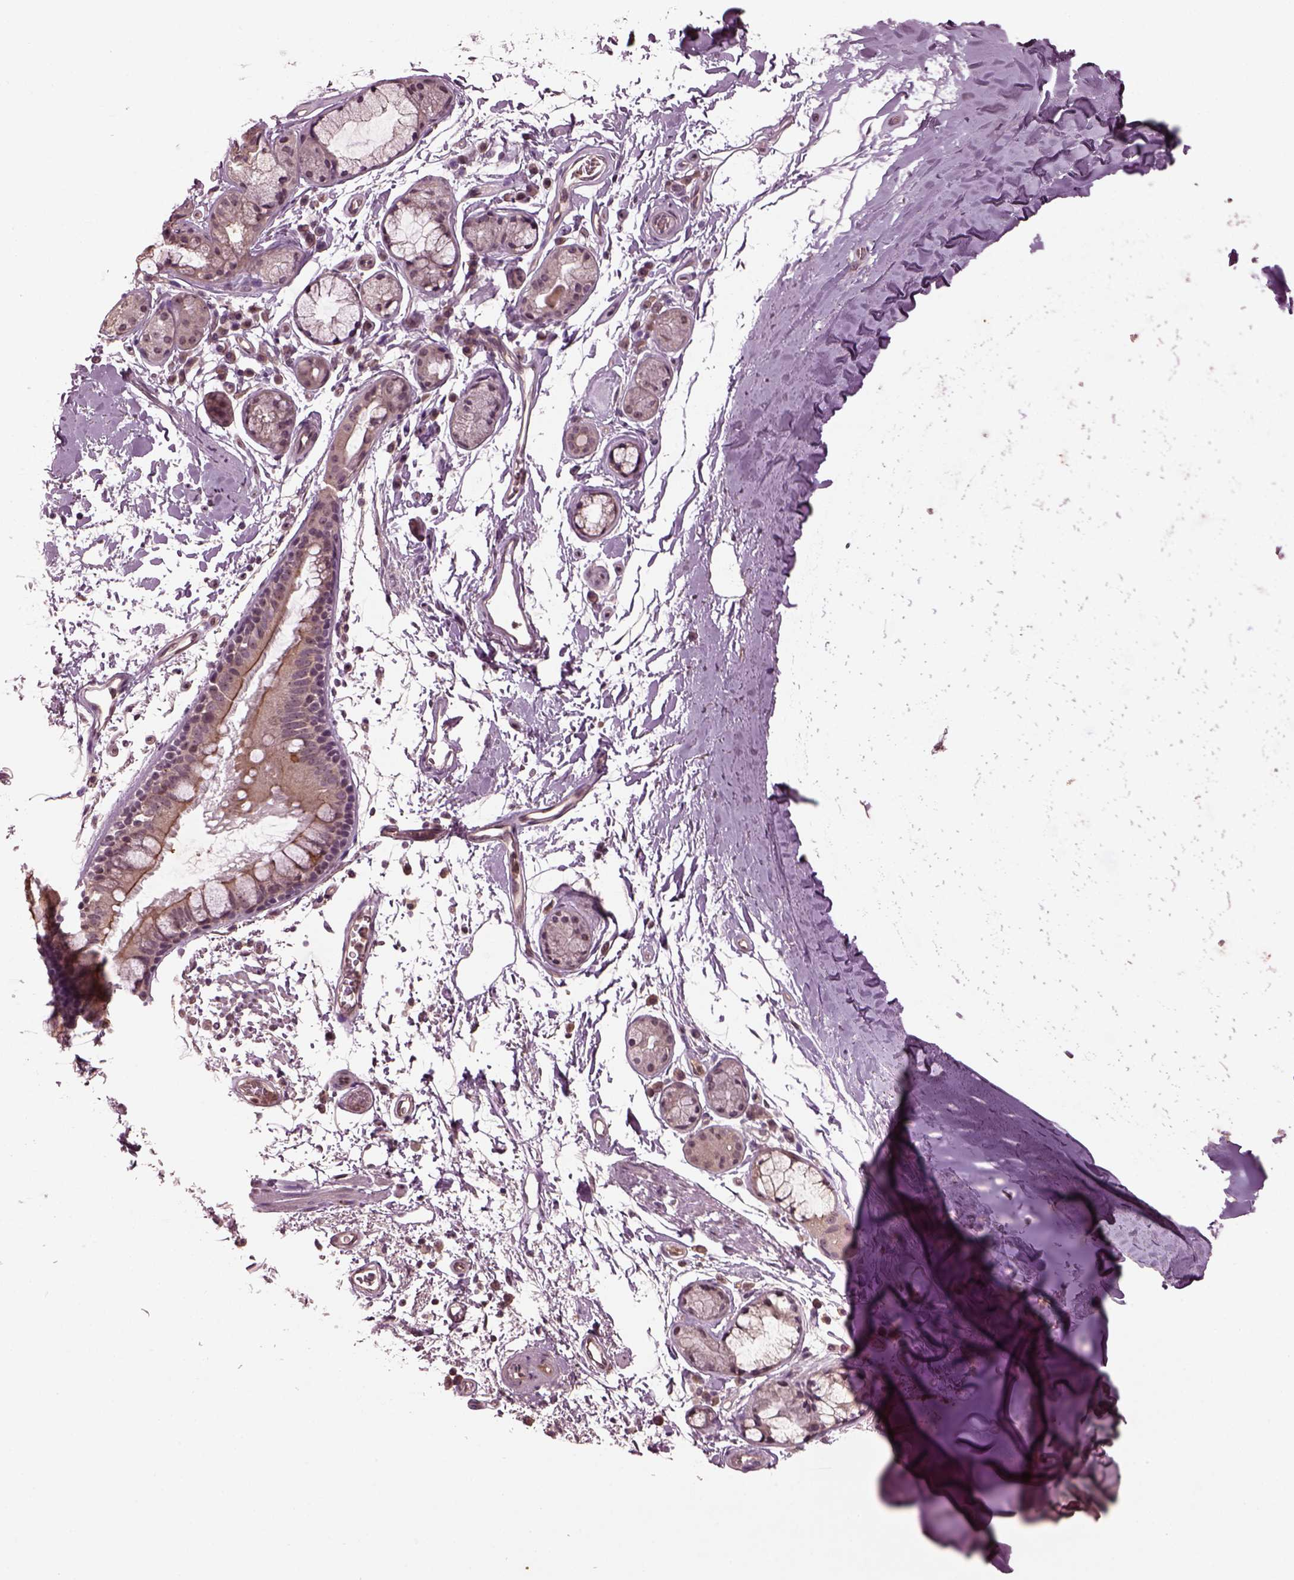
{"staining": {"intensity": "negative", "quantity": "none", "location": "none"}, "tissue": "adipose tissue", "cell_type": "Adipocytes", "image_type": "normal", "snomed": [{"axis": "morphology", "description": "Normal tissue, NOS"}, {"axis": "topography", "description": "Lymph node"}, {"axis": "topography", "description": "Bronchus"}], "caption": "DAB immunohistochemical staining of benign human adipose tissue exhibits no significant expression in adipocytes. (Stains: DAB immunohistochemistry (IHC) with hematoxylin counter stain, Microscopy: brightfield microscopy at high magnification).", "gene": "GNRH1", "patient": {"sex": "female", "age": 70}}